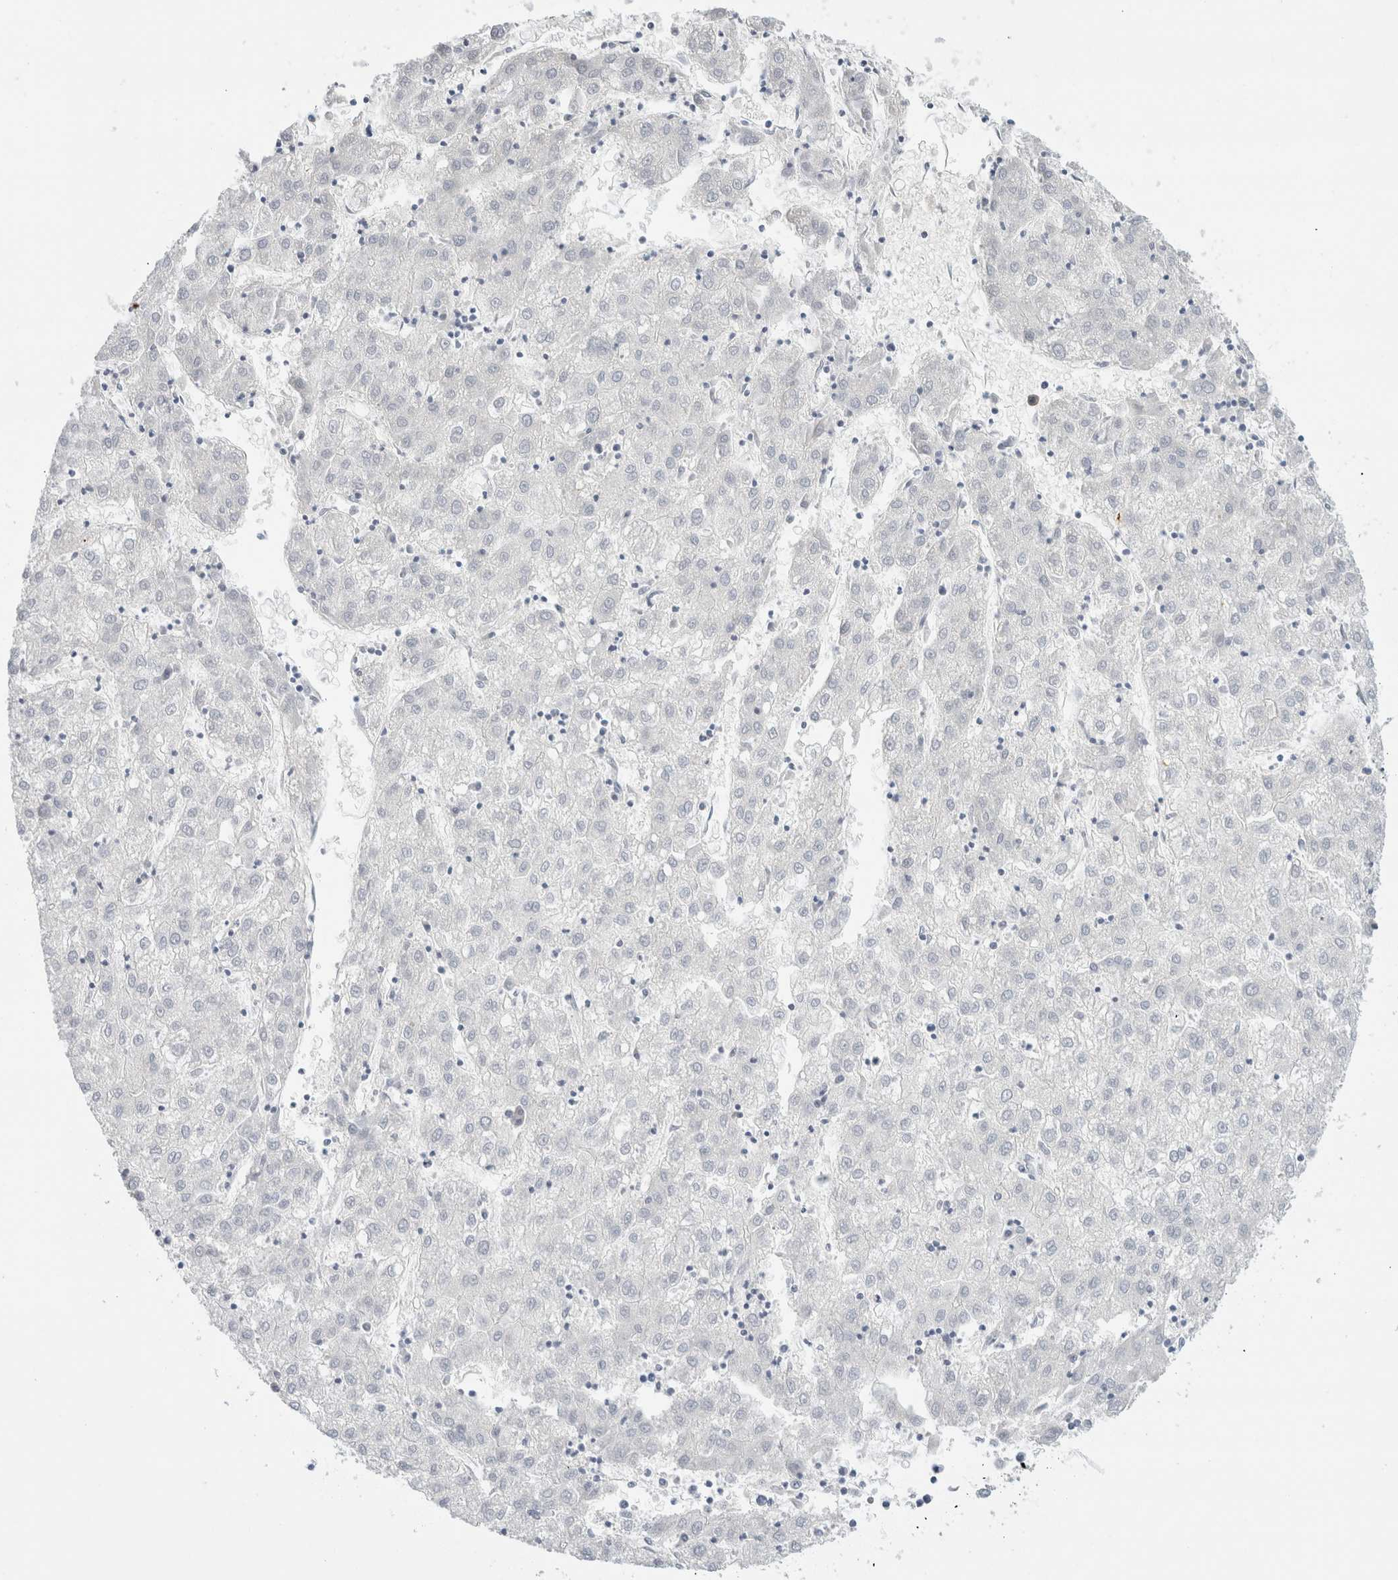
{"staining": {"intensity": "negative", "quantity": "none", "location": "none"}, "tissue": "liver cancer", "cell_type": "Tumor cells", "image_type": "cancer", "snomed": [{"axis": "morphology", "description": "Carcinoma, Hepatocellular, NOS"}, {"axis": "topography", "description": "Liver"}], "caption": "This micrograph is of liver hepatocellular carcinoma stained with immunohistochemistry to label a protein in brown with the nuclei are counter-stained blue. There is no staining in tumor cells. Nuclei are stained in blue.", "gene": "GADD45G", "patient": {"sex": "male", "age": 72}}